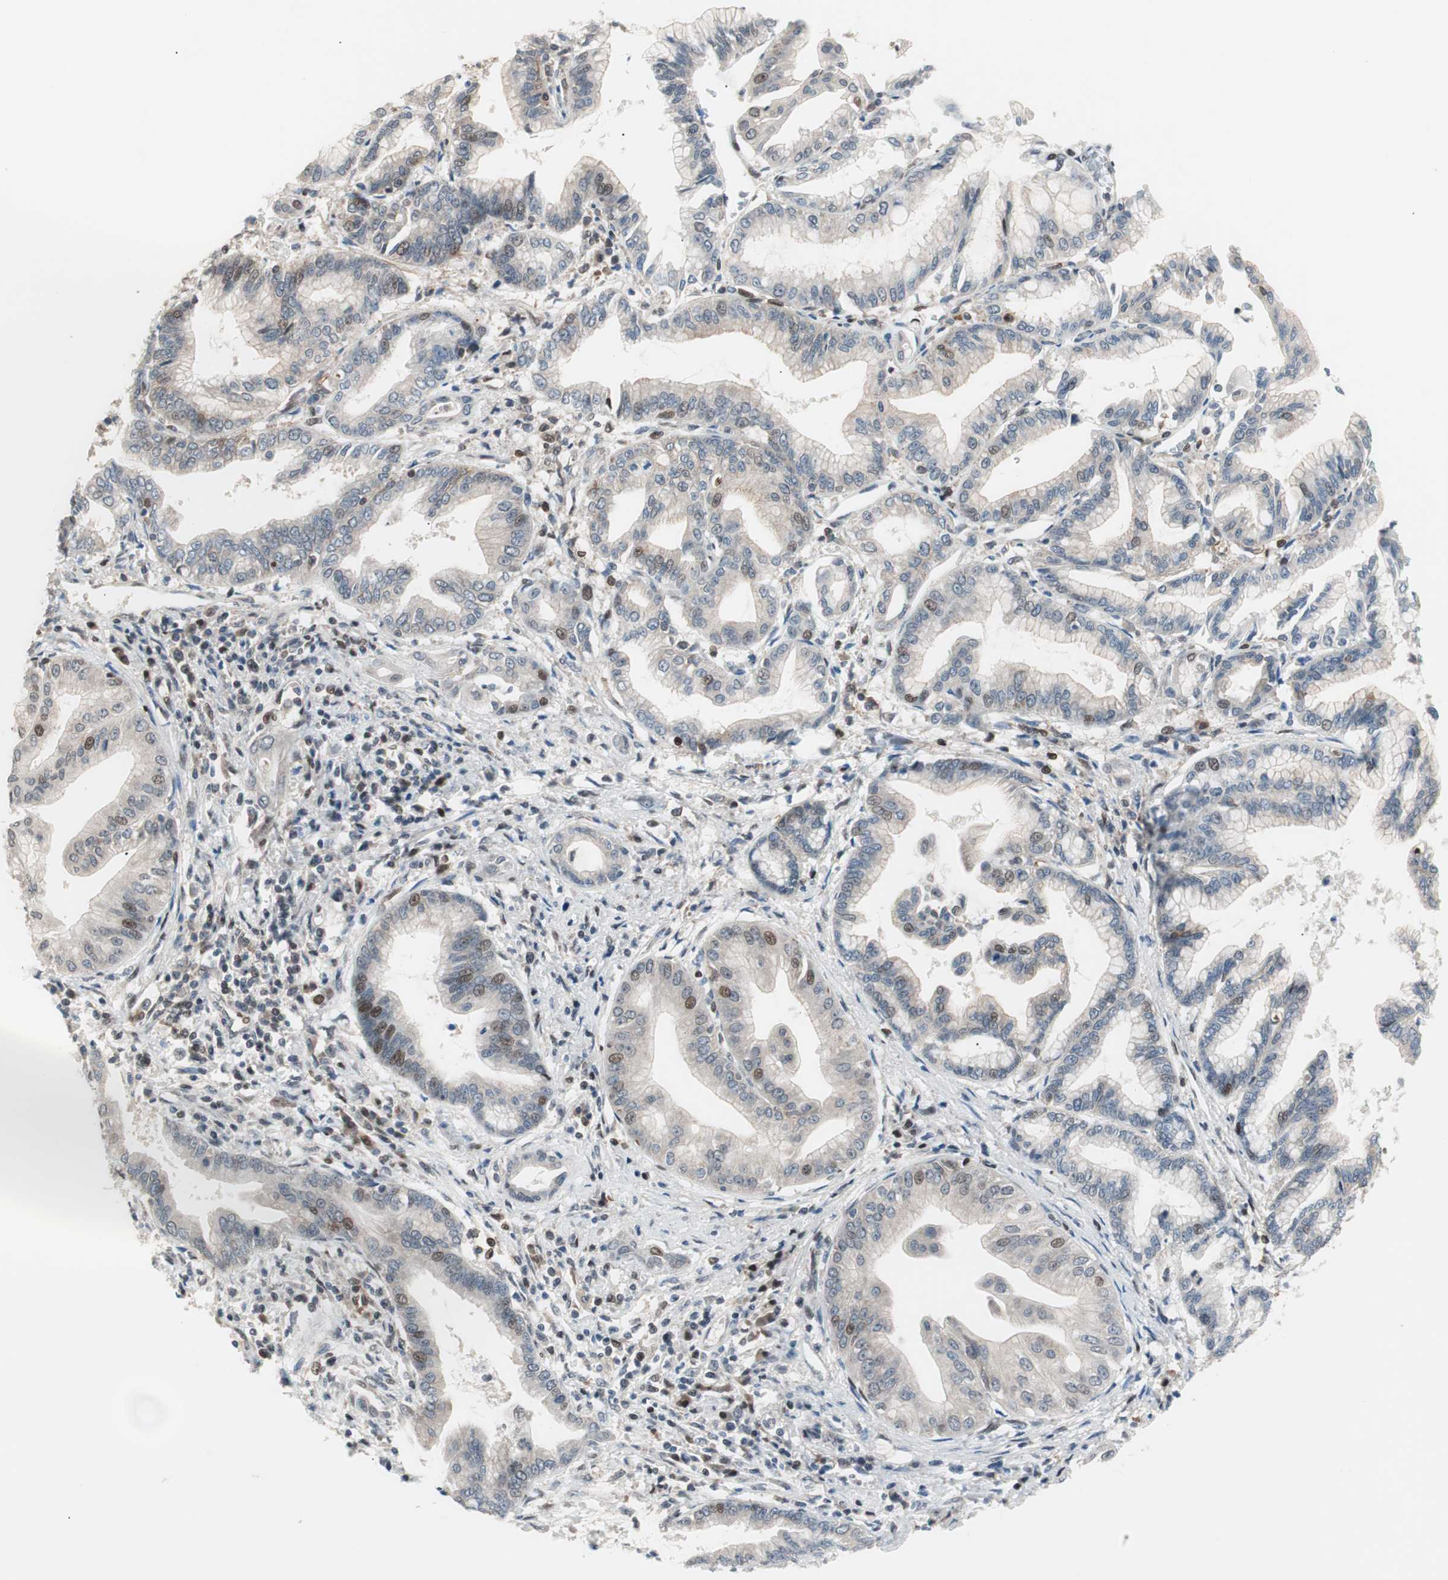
{"staining": {"intensity": "weak", "quantity": "<25%", "location": "nuclear"}, "tissue": "pancreatic cancer", "cell_type": "Tumor cells", "image_type": "cancer", "snomed": [{"axis": "morphology", "description": "Adenocarcinoma, NOS"}, {"axis": "topography", "description": "Pancreas"}], "caption": "This is an immunohistochemistry (IHC) histopathology image of pancreatic adenocarcinoma. There is no staining in tumor cells.", "gene": "POLH", "patient": {"sex": "female", "age": 64}}